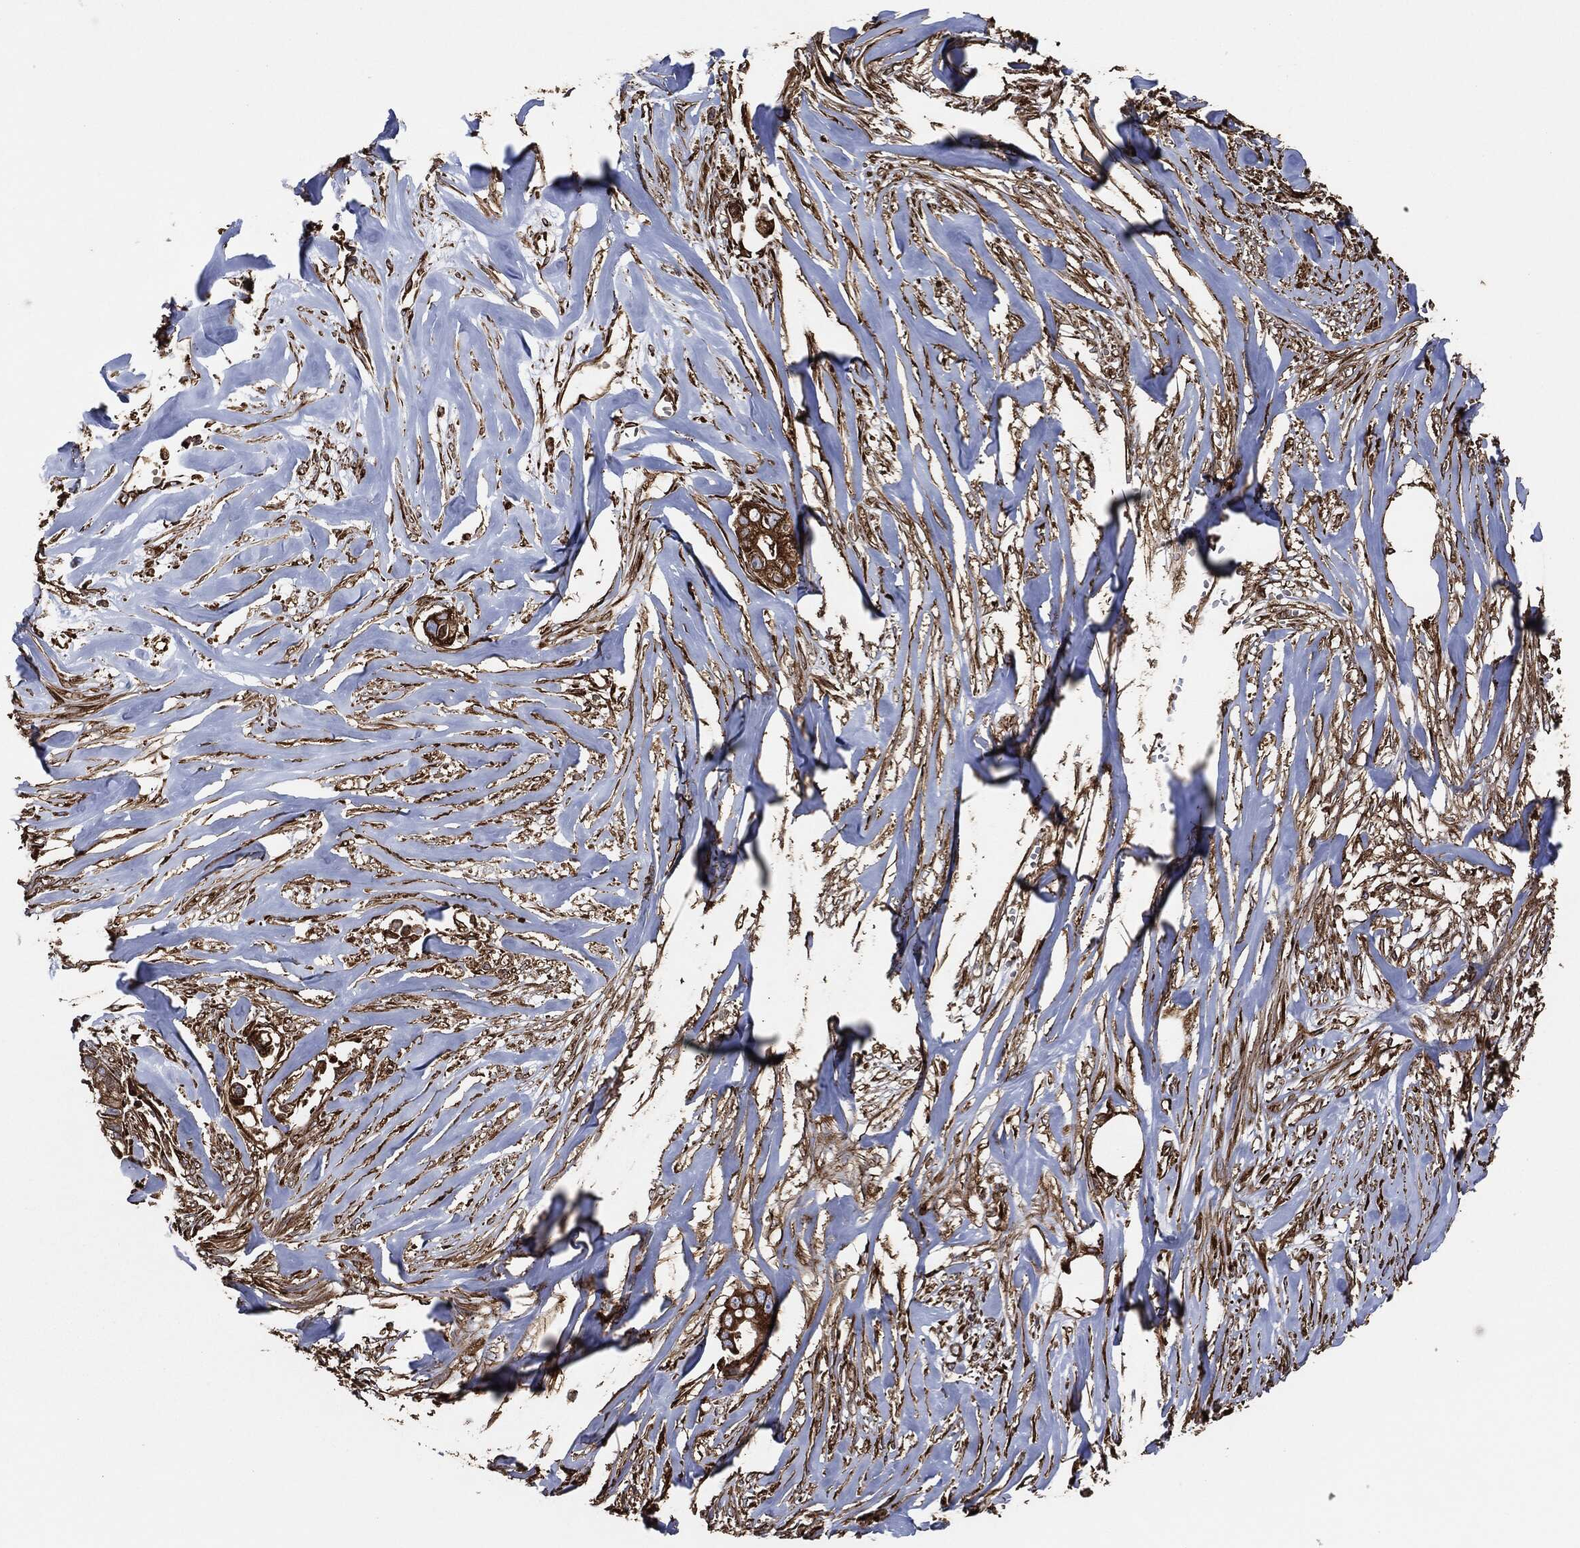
{"staining": {"intensity": "strong", "quantity": ">75%", "location": "cytoplasmic/membranous"}, "tissue": "pancreatic cancer", "cell_type": "Tumor cells", "image_type": "cancer", "snomed": [{"axis": "morphology", "description": "Adenocarcinoma, NOS"}, {"axis": "topography", "description": "Pancreas"}], "caption": "Protein staining by immunohistochemistry shows strong cytoplasmic/membranous positivity in approximately >75% of tumor cells in pancreatic cancer.", "gene": "AMFR", "patient": {"sex": "male", "age": 61}}